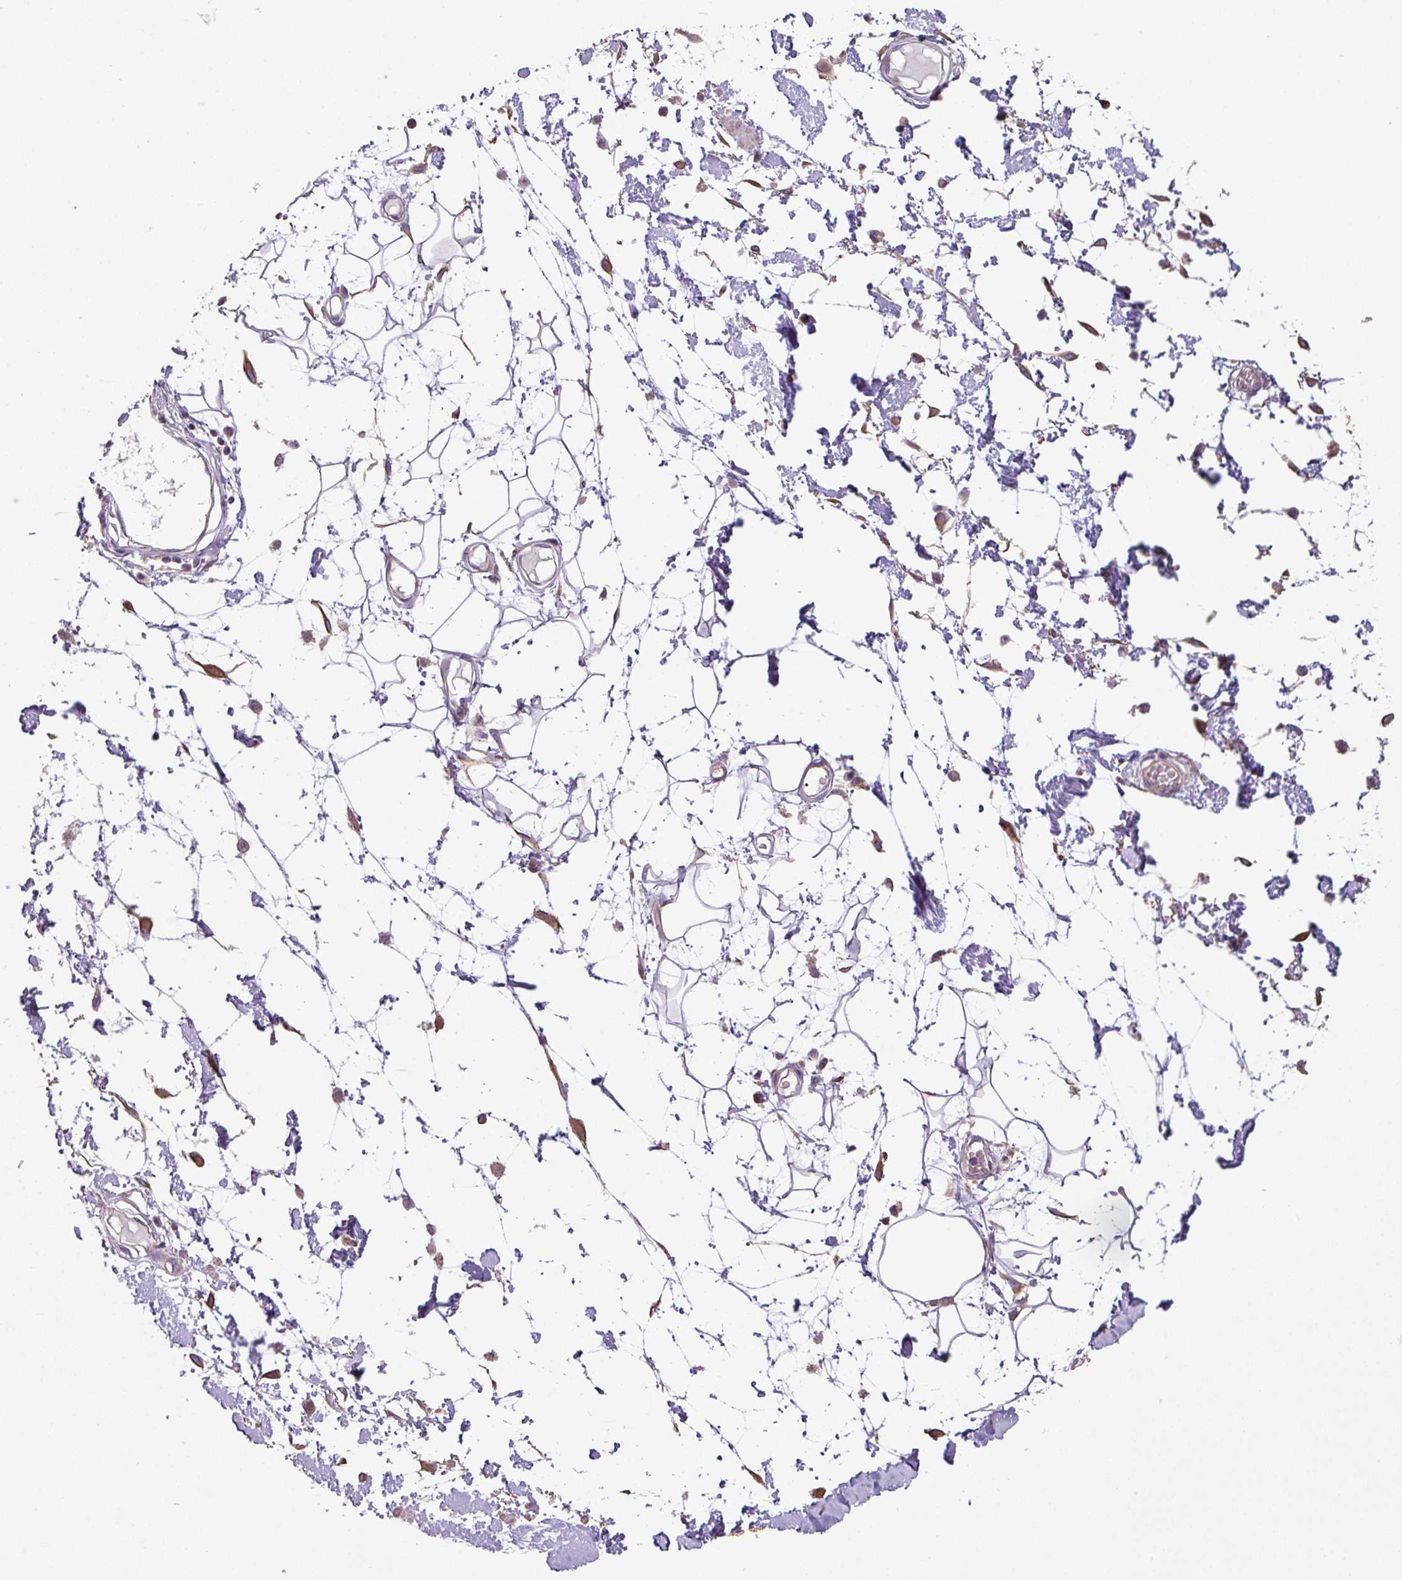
{"staining": {"intensity": "negative", "quantity": "none", "location": "none"}, "tissue": "adipose tissue", "cell_type": "Adipocytes", "image_type": "normal", "snomed": [{"axis": "morphology", "description": "Normal tissue, NOS"}, {"axis": "topography", "description": "Vulva"}, {"axis": "topography", "description": "Peripheral nerve tissue"}], "caption": "This is an immunohistochemistry micrograph of unremarkable adipose tissue. There is no positivity in adipocytes.", "gene": "MRRF", "patient": {"sex": "female", "age": 68}}